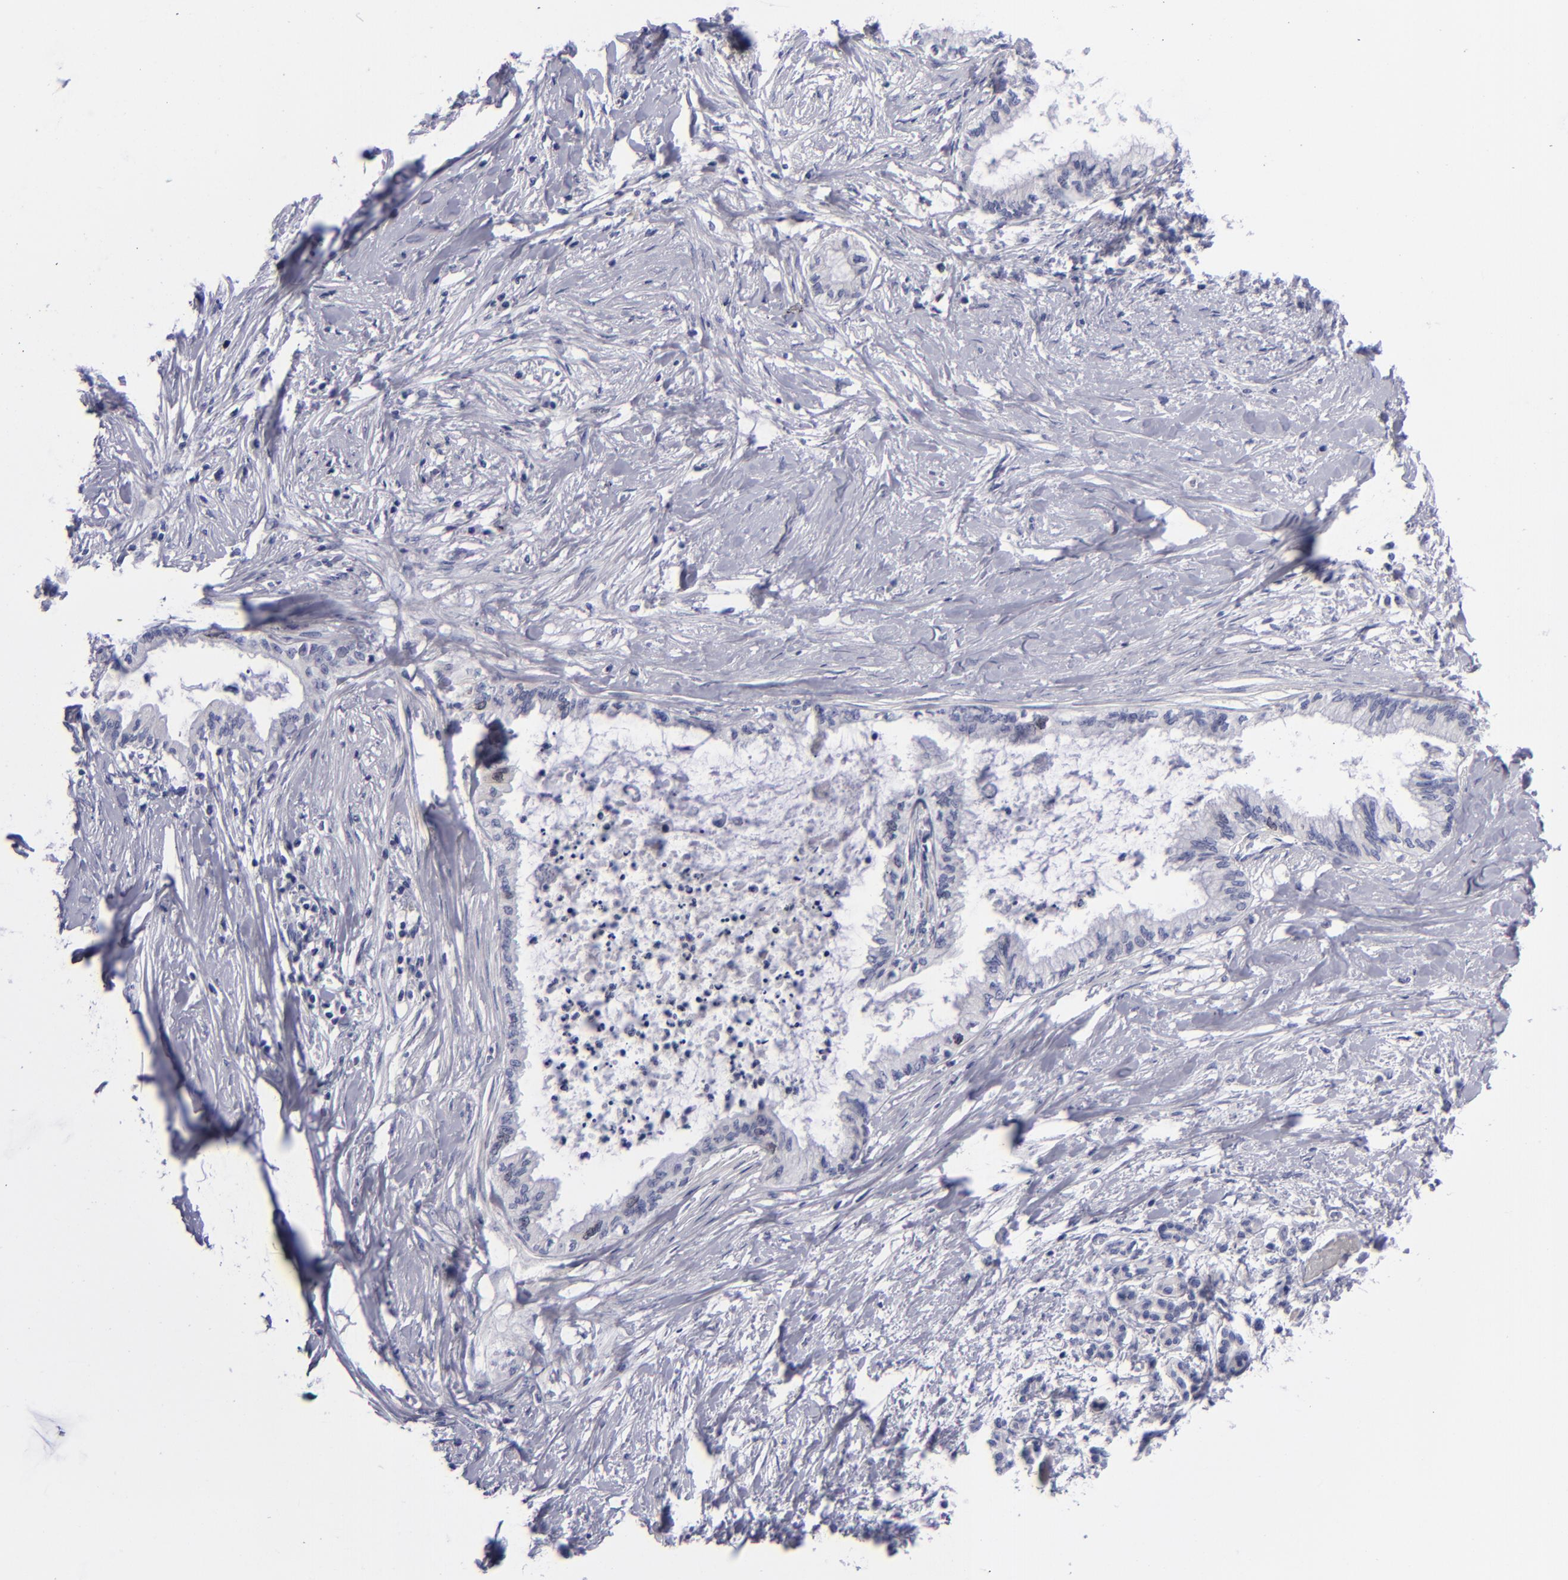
{"staining": {"intensity": "weak", "quantity": "<25%", "location": "nuclear"}, "tissue": "pancreatic cancer", "cell_type": "Tumor cells", "image_type": "cancer", "snomed": [{"axis": "morphology", "description": "Adenocarcinoma, NOS"}, {"axis": "topography", "description": "Pancreas"}], "caption": "IHC of human pancreatic adenocarcinoma shows no expression in tumor cells.", "gene": "AURKA", "patient": {"sex": "female", "age": 64}}